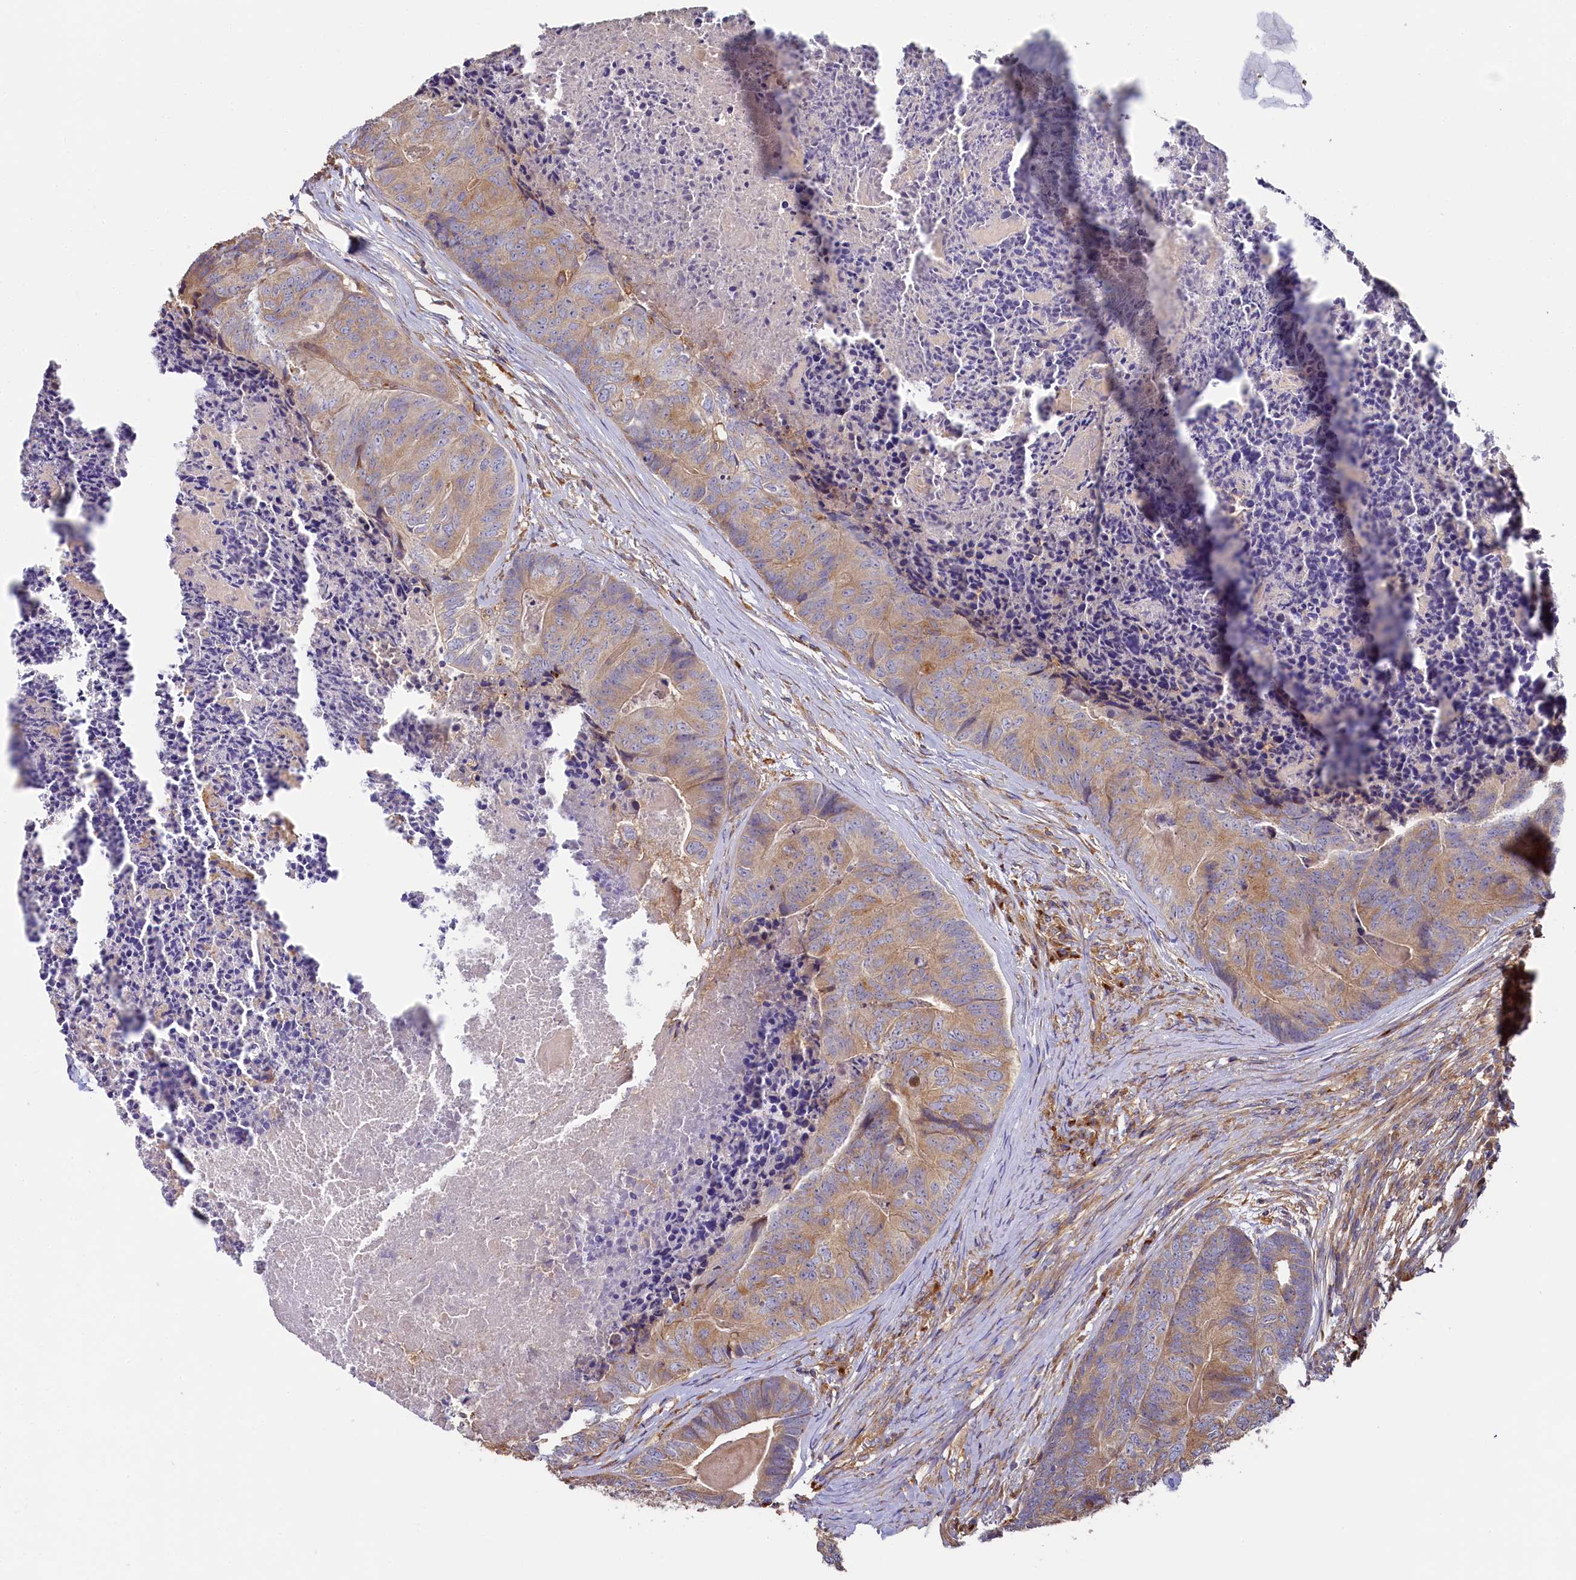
{"staining": {"intensity": "weak", "quantity": "25%-75%", "location": "cytoplasmic/membranous"}, "tissue": "colorectal cancer", "cell_type": "Tumor cells", "image_type": "cancer", "snomed": [{"axis": "morphology", "description": "Adenocarcinoma, NOS"}, {"axis": "topography", "description": "Colon"}], "caption": "Tumor cells exhibit weak cytoplasmic/membranous expression in about 25%-75% of cells in colorectal adenocarcinoma. The staining was performed using DAB, with brown indicating positive protein expression. Nuclei are stained blue with hematoxylin.", "gene": "PPIP5K1", "patient": {"sex": "female", "age": 67}}